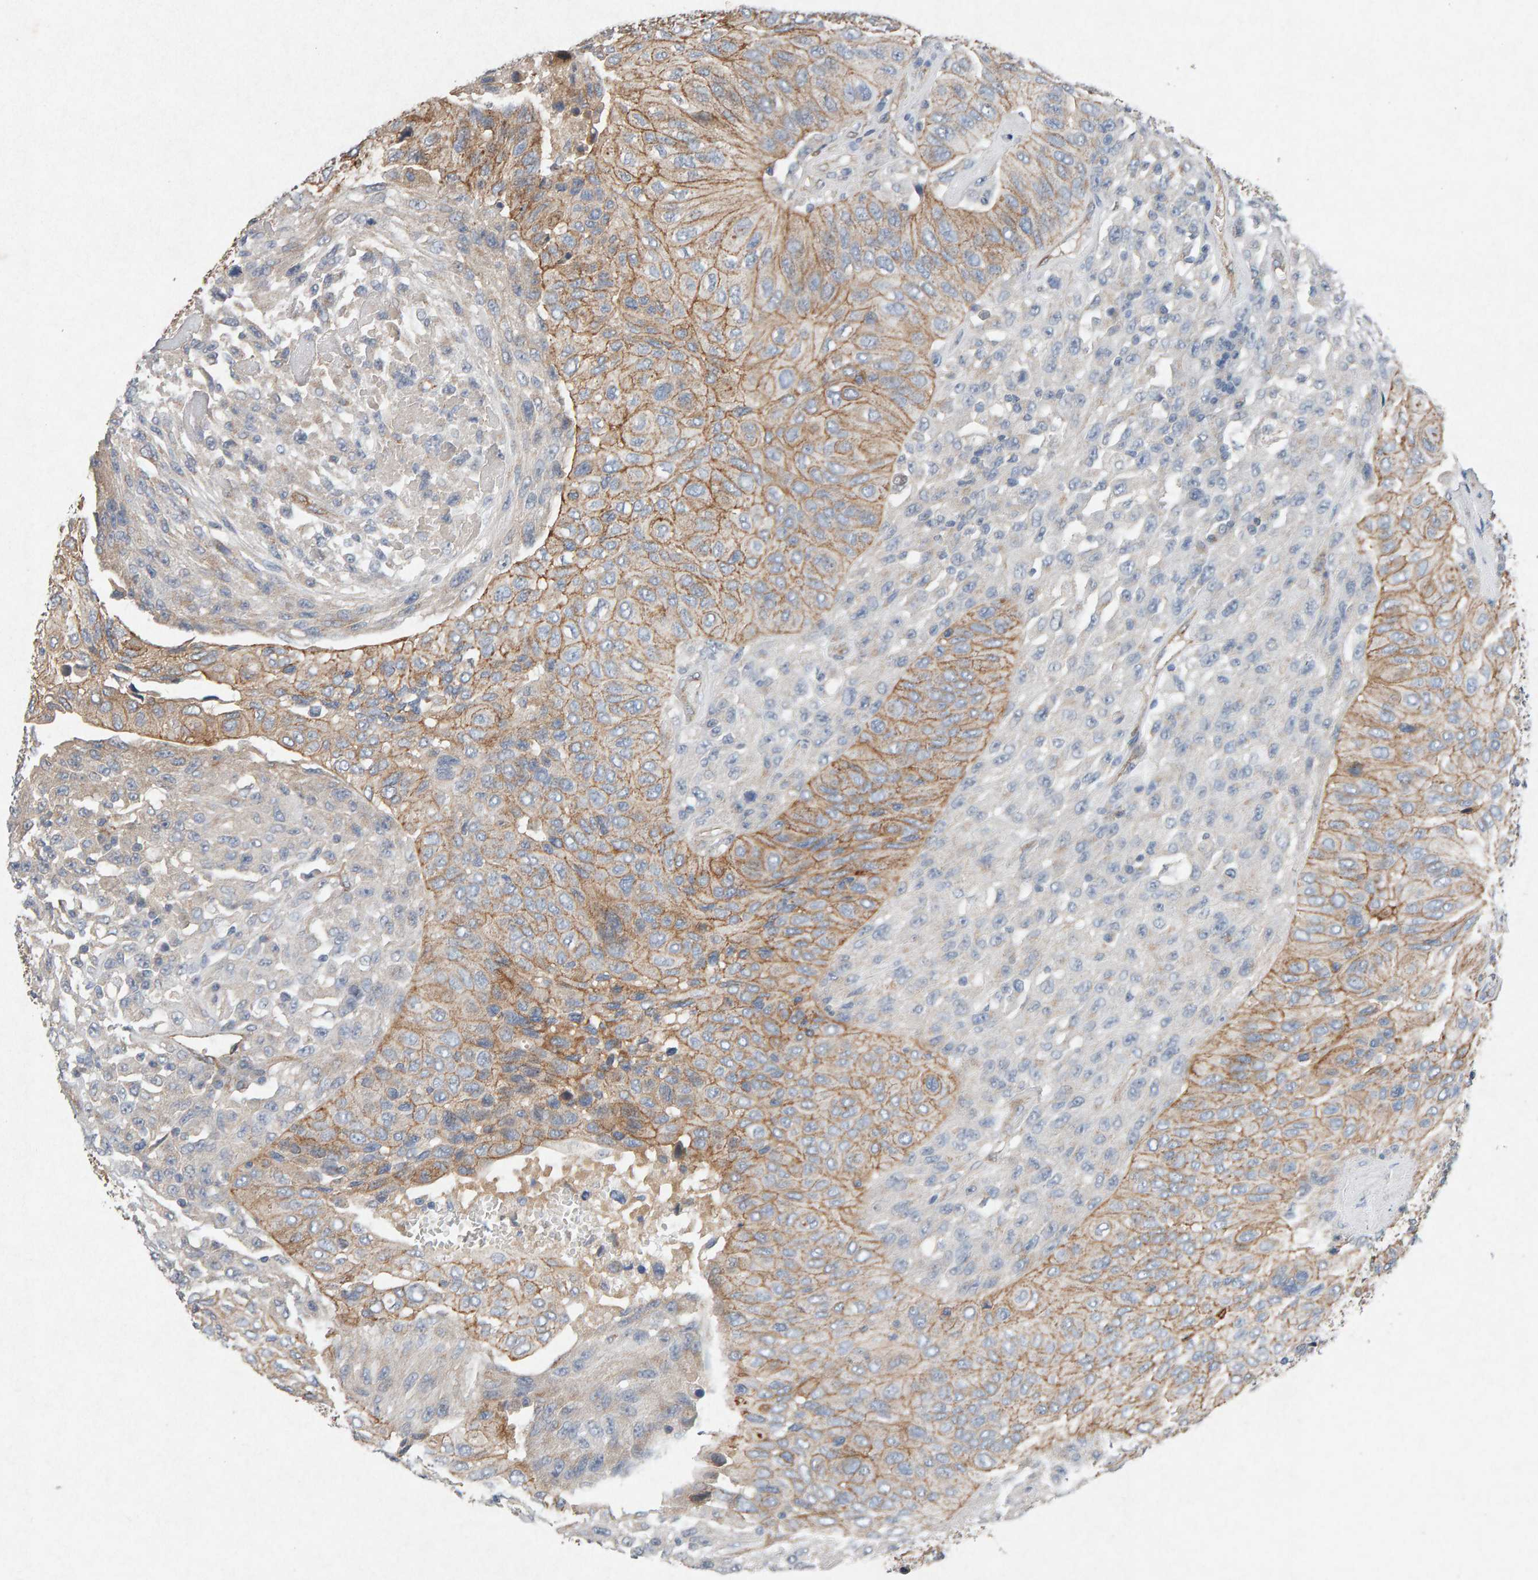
{"staining": {"intensity": "moderate", "quantity": "25%-75%", "location": "cytoplasmic/membranous"}, "tissue": "urothelial cancer", "cell_type": "Tumor cells", "image_type": "cancer", "snomed": [{"axis": "morphology", "description": "Urothelial carcinoma, High grade"}, {"axis": "topography", "description": "Urinary bladder"}], "caption": "The micrograph displays staining of high-grade urothelial carcinoma, revealing moderate cytoplasmic/membranous protein expression (brown color) within tumor cells. Using DAB (brown) and hematoxylin (blue) stains, captured at high magnification using brightfield microscopy.", "gene": "PTPRM", "patient": {"sex": "male", "age": 66}}